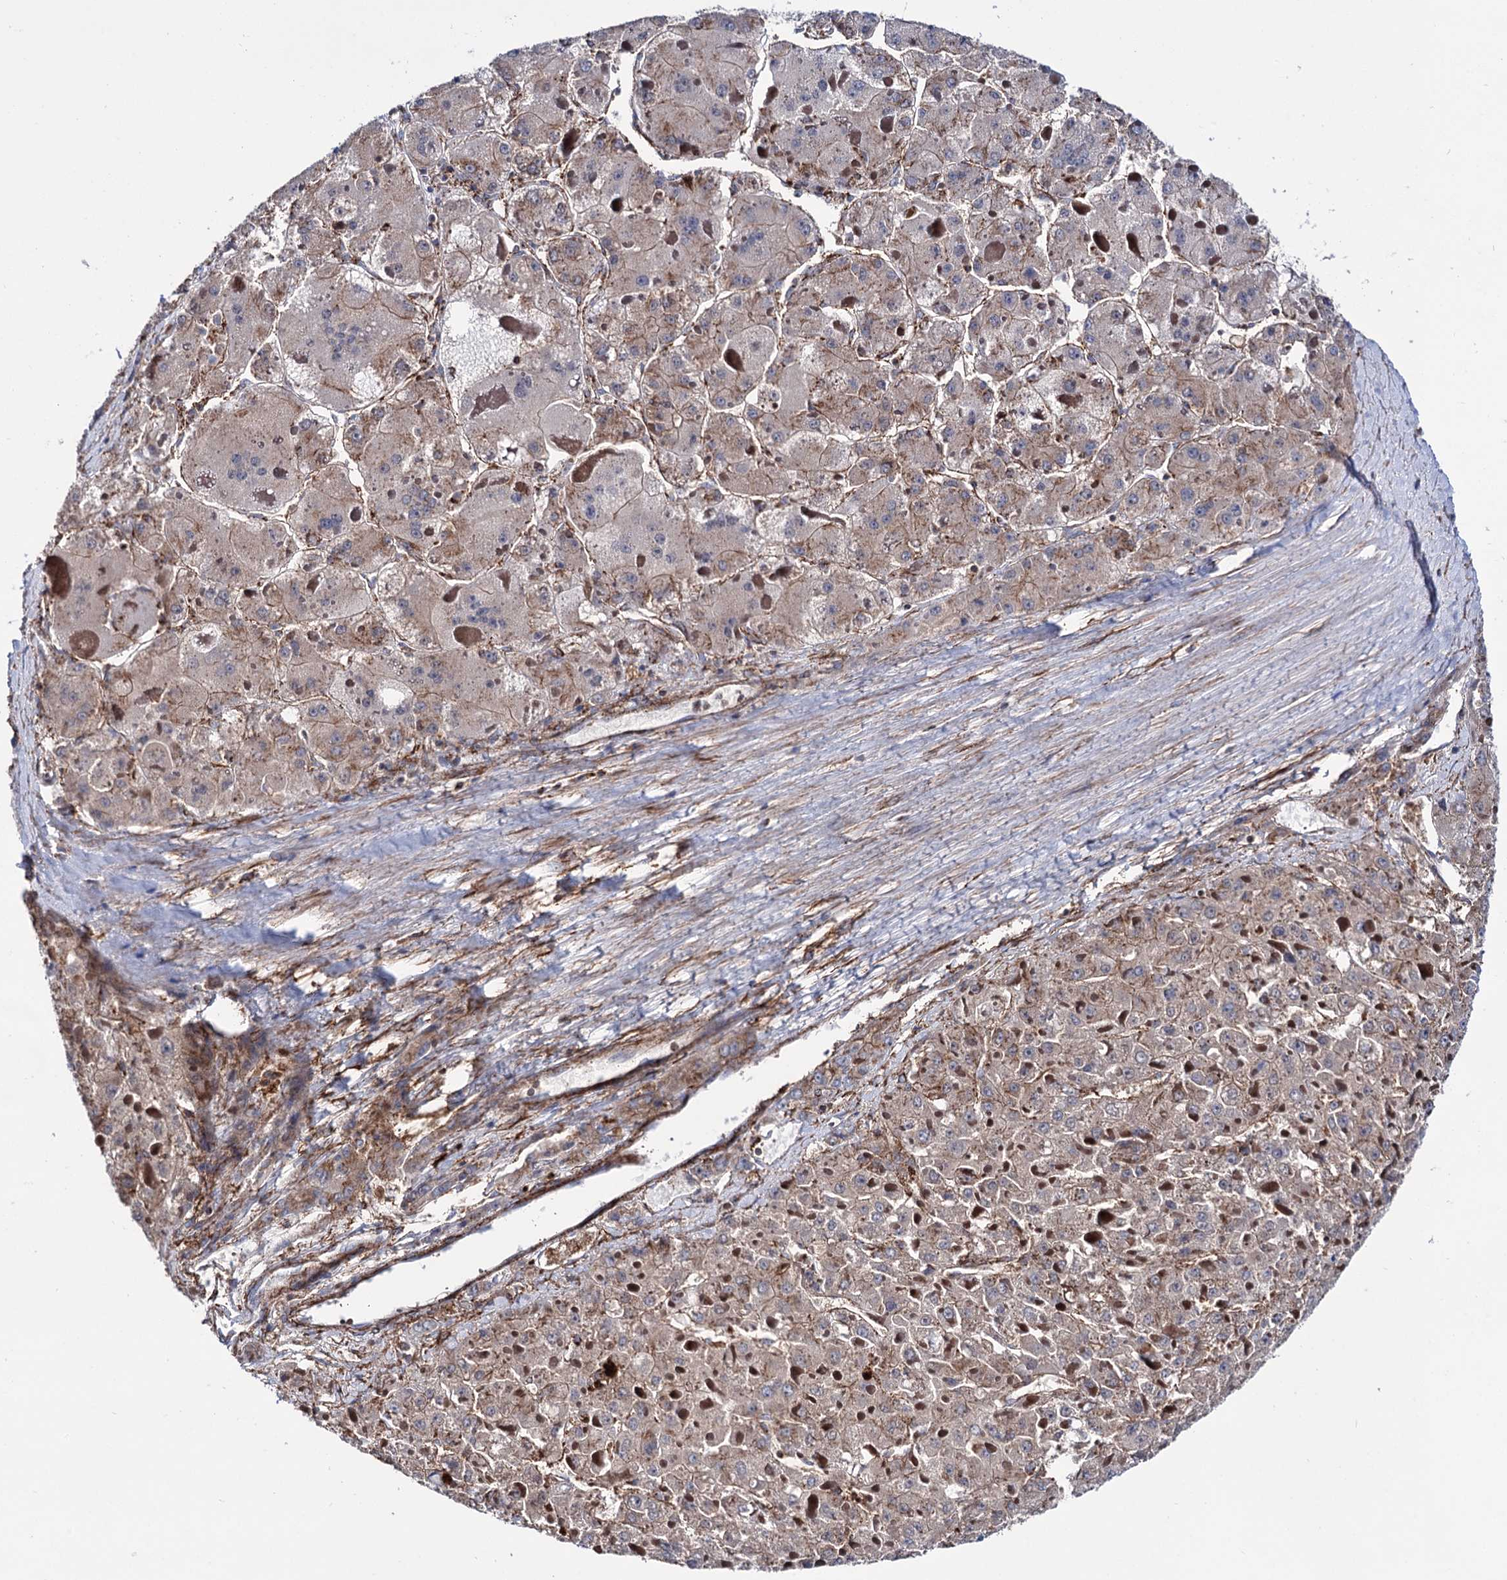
{"staining": {"intensity": "weak", "quantity": "25%-75%", "location": "cytoplasmic/membranous"}, "tissue": "liver cancer", "cell_type": "Tumor cells", "image_type": "cancer", "snomed": [{"axis": "morphology", "description": "Carcinoma, Hepatocellular, NOS"}, {"axis": "topography", "description": "Liver"}], "caption": "Brown immunohistochemical staining in human hepatocellular carcinoma (liver) displays weak cytoplasmic/membranous staining in about 25%-75% of tumor cells.", "gene": "DEF6", "patient": {"sex": "female", "age": 73}}